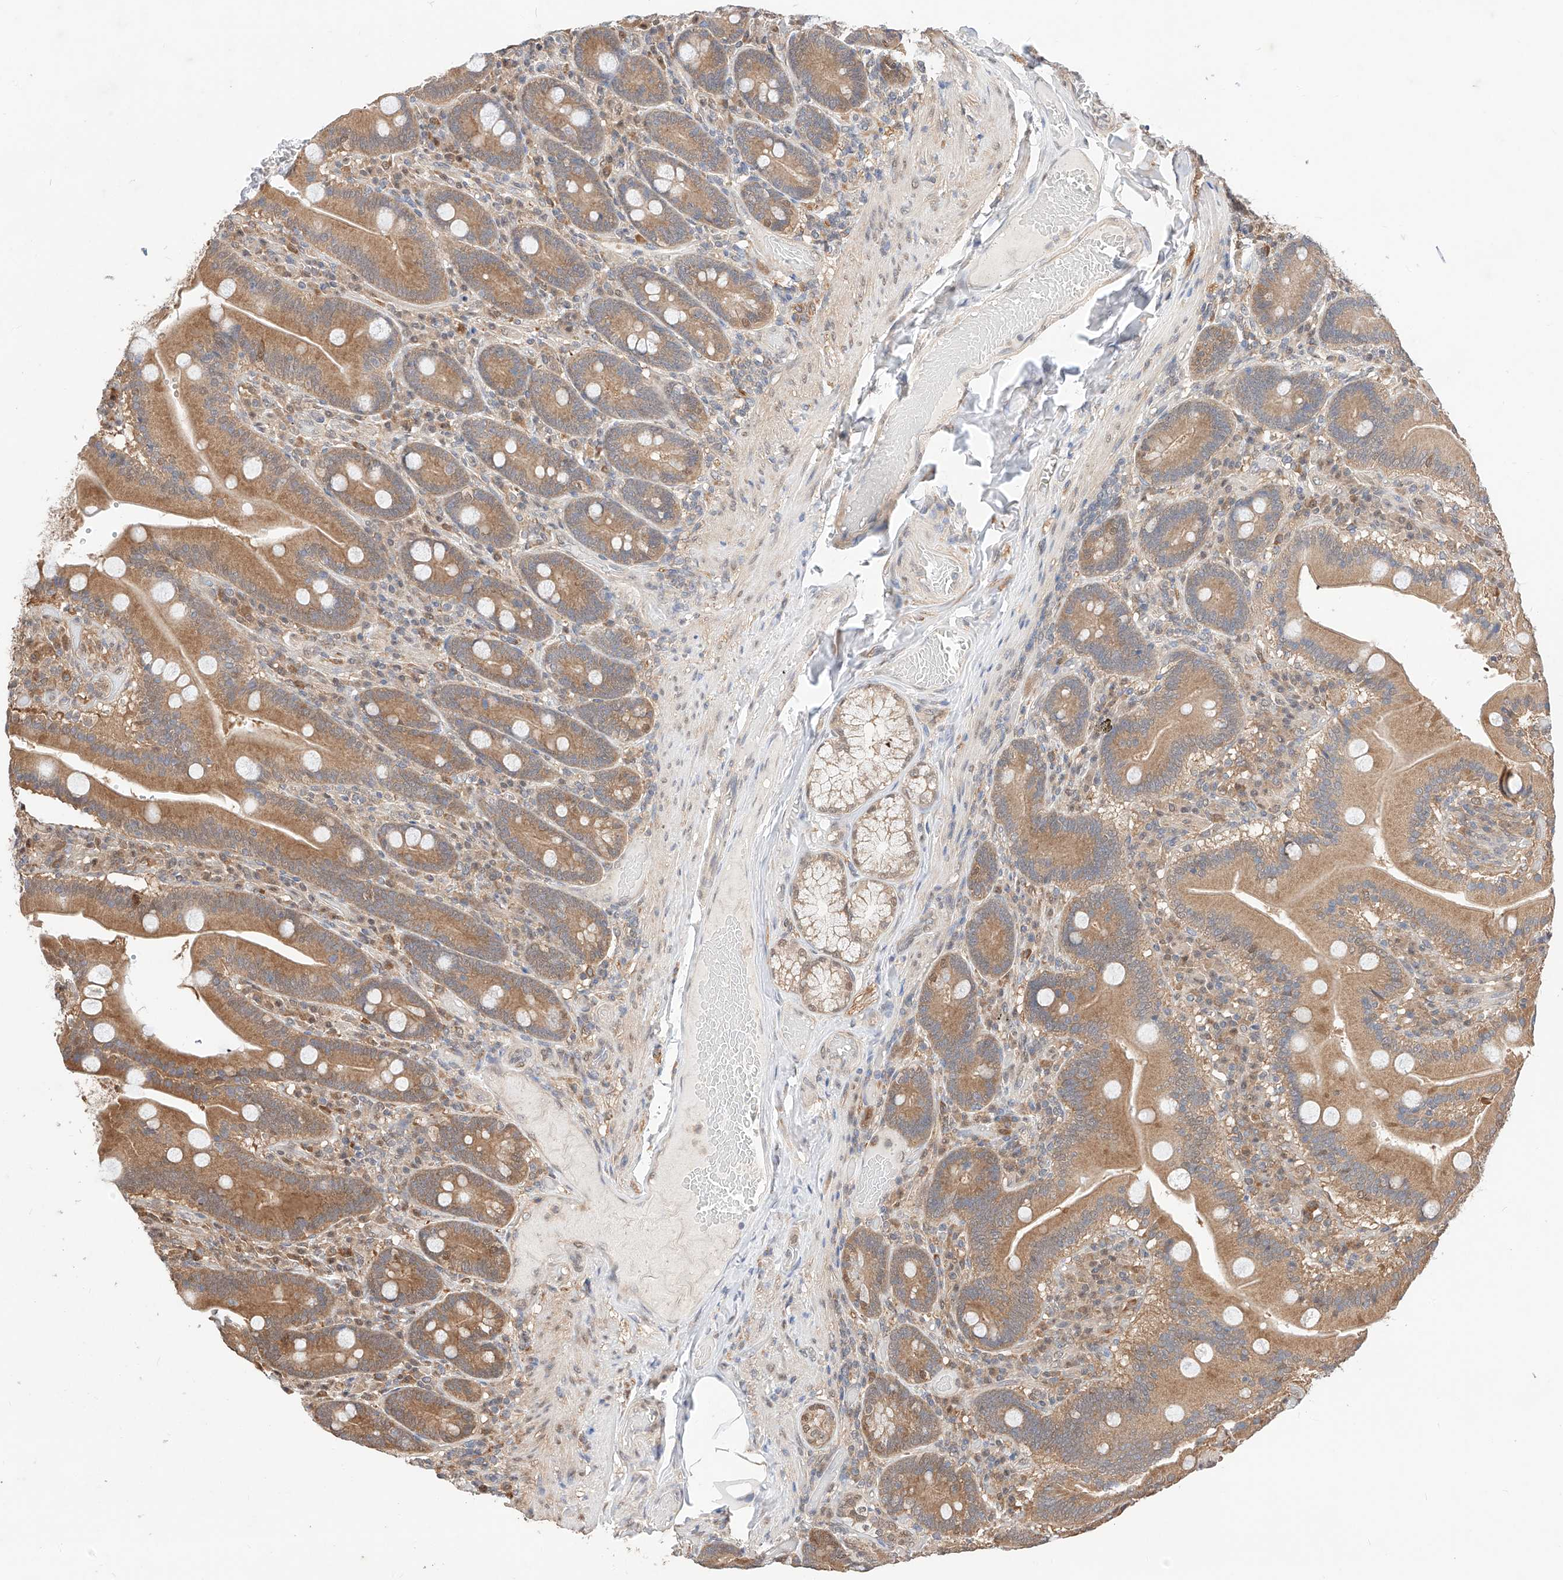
{"staining": {"intensity": "moderate", "quantity": ">75%", "location": "cytoplasmic/membranous"}, "tissue": "duodenum", "cell_type": "Glandular cells", "image_type": "normal", "snomed": [{"axis": "morphology", "description": "Normal tissue, NOS"}, {"axis": "topography", "description": "Duodenum"}], "caption": "Immunohistochemistry (DAB (3,3'-diaminobenzidine)) staining of unremarkable human duodenum demonstrates moderate cytoplasmic/membranous protein positivity in approximately >75% of glandular cells.", "gene": "ZSCAN4", "patient": {"sex": "female", "age": 62}}